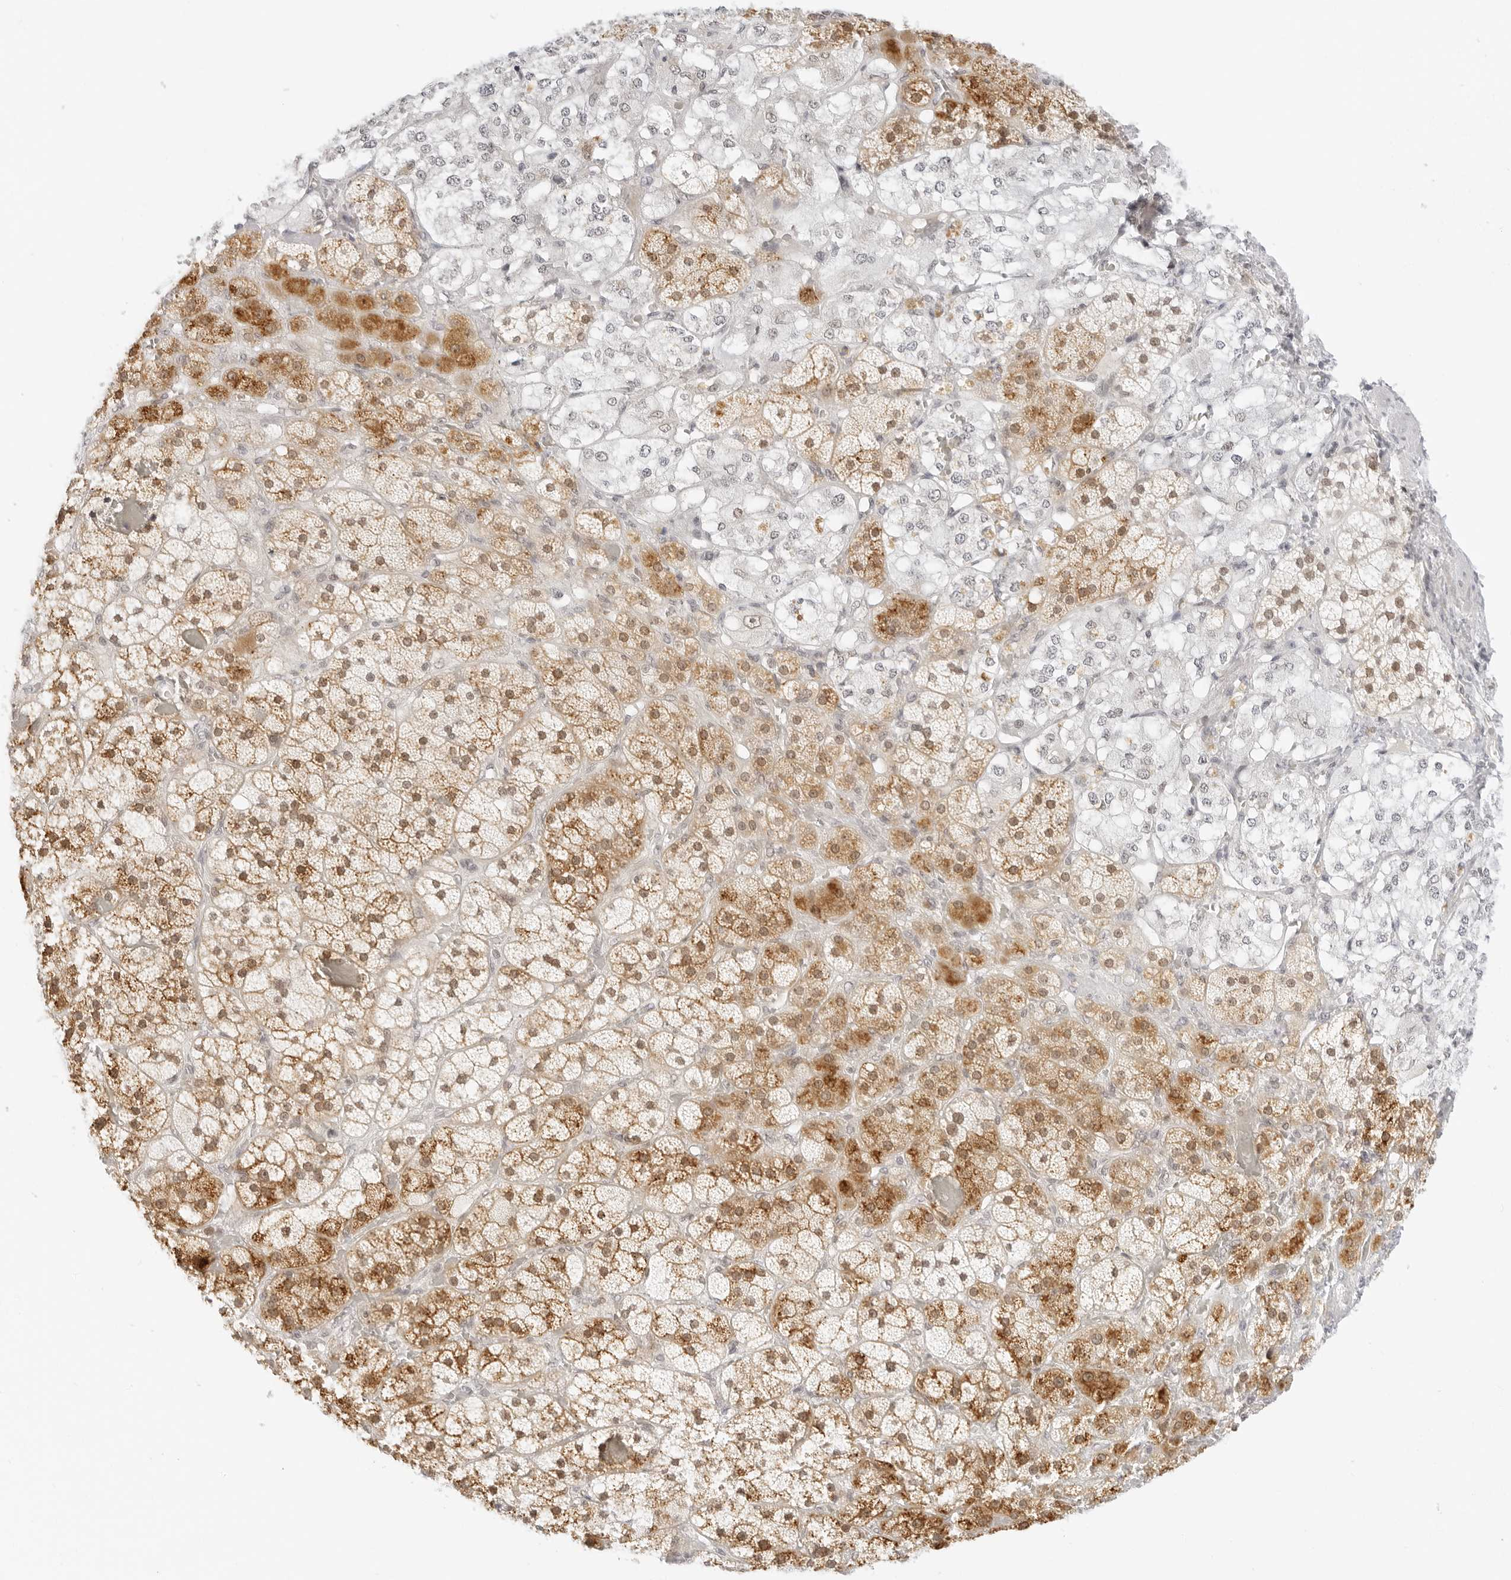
{"staining": {"intensity": "moderate", "quantity": ">75%", "location": "cytoplasmic/membranous,nuclear"}, "tissue": "adrenal gland", "cell_type": "Glandular cells", "image_type": "normal", "snomed": [{"axis": "morphology", "description": "Normal tissue, NOS"}, {"axis": "topography", "description": "Adrenal gland"}], "caption": "Adrenal gland stained for a protein (brown) reveals moderate cytoplasmic/membranous,nuclear positive positivity in approximately >75% of glandular cells.", "gene": "POLR3C", "patient": {"sex": "male", "age": 57}}